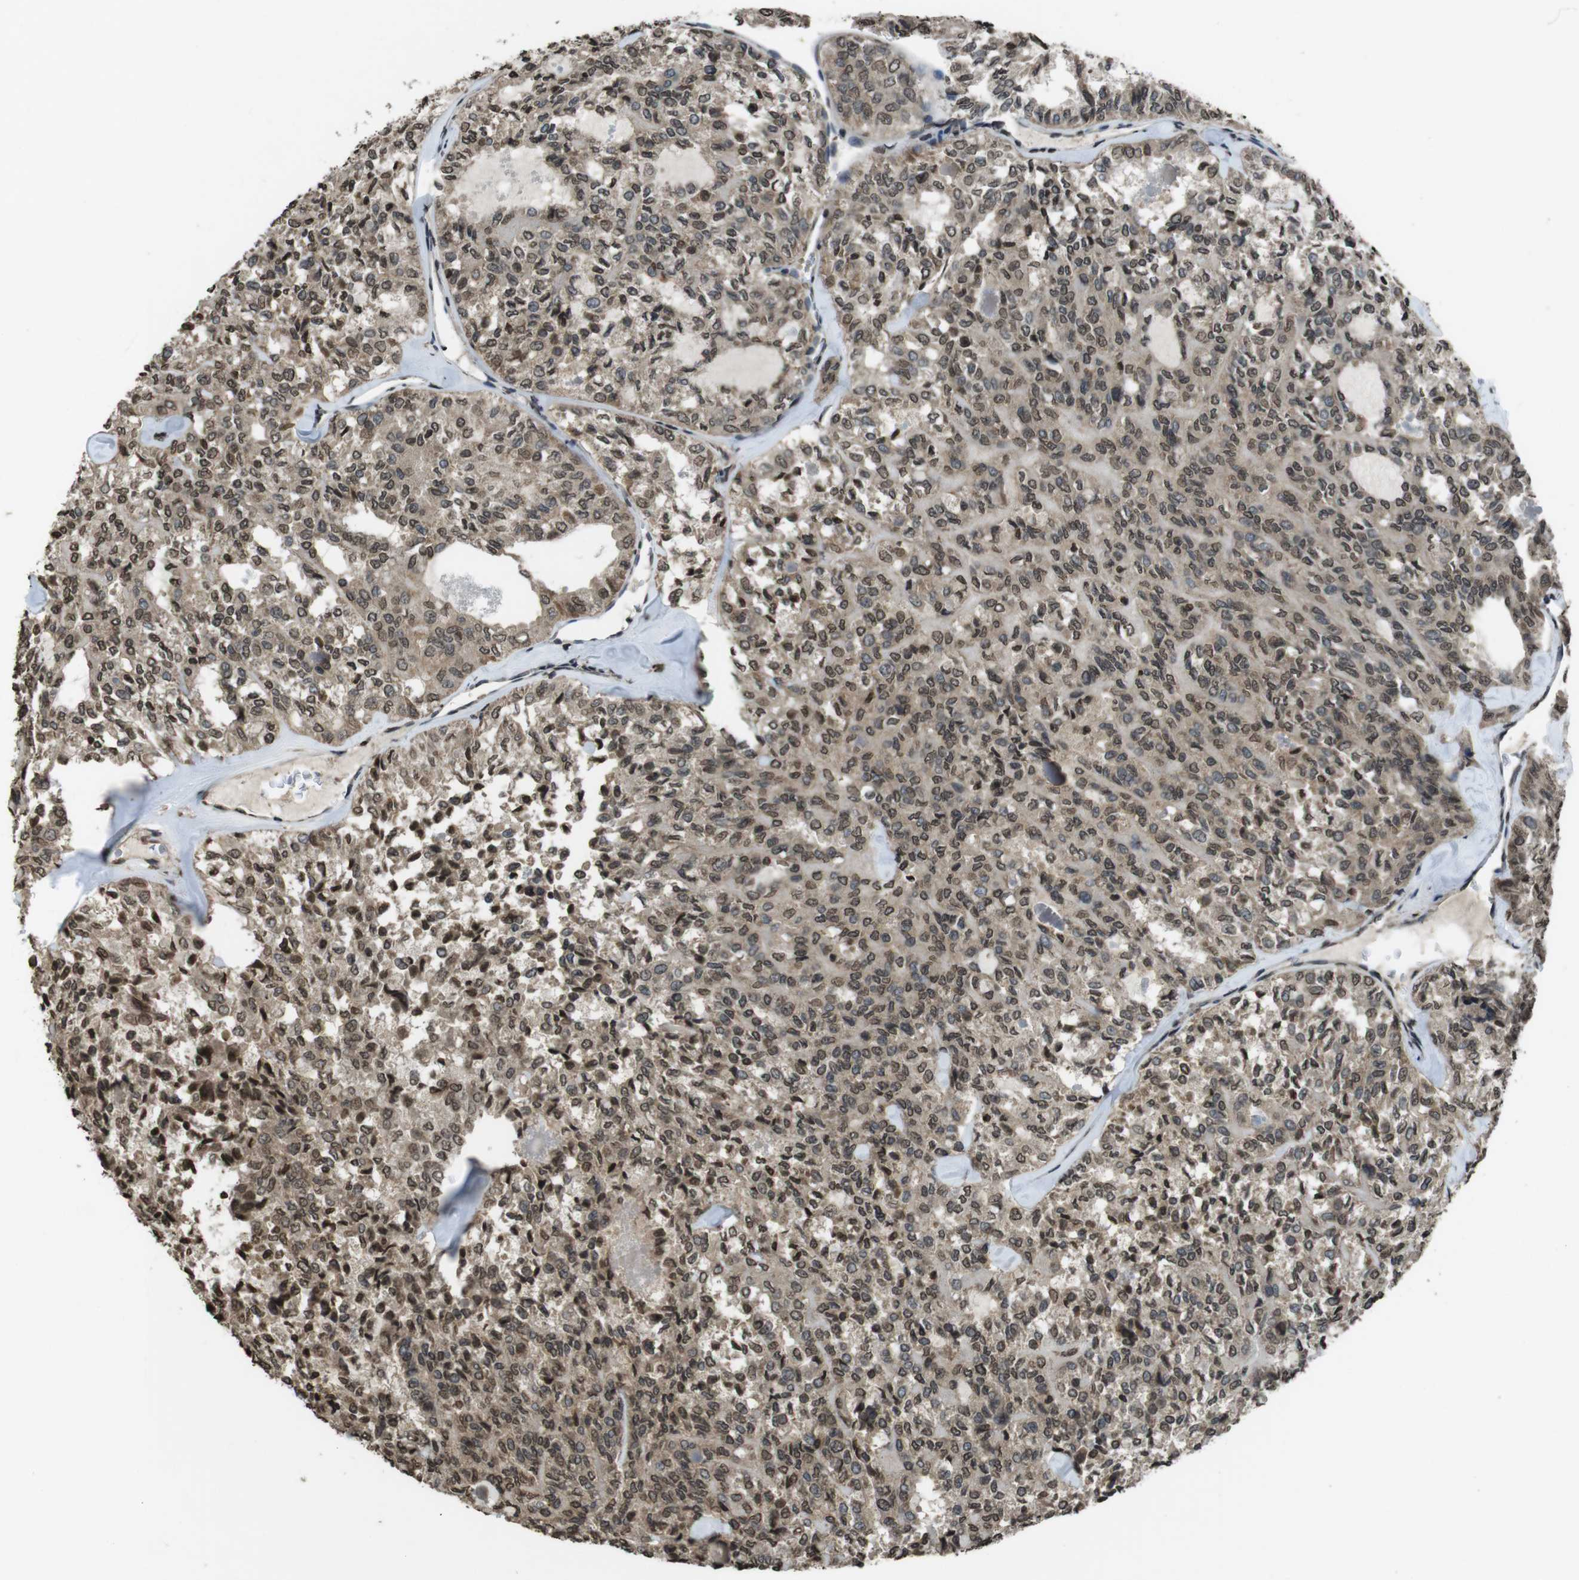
{"staining": {"intensity": "moderate", "quantity": ">75%", "location": "nuclear"}, "tissue": "thyroid cancer", "cell_type": "Tumor cells", "image_type": "cancer", "snomed": [{"axis": "morphology", "description": "Follicular adenoma carcinoma, NOS"}, {"axis": "topography", "description": "Thyroid gland"}], "caption": "Tumor cells demonstrate medium levels of moderate nuclear staining in approximately >75% of cells in human follicular adenoma carcinoma (thyroid).", "gene": "MAF", "patient": {"sex": "male", "age": 75}}